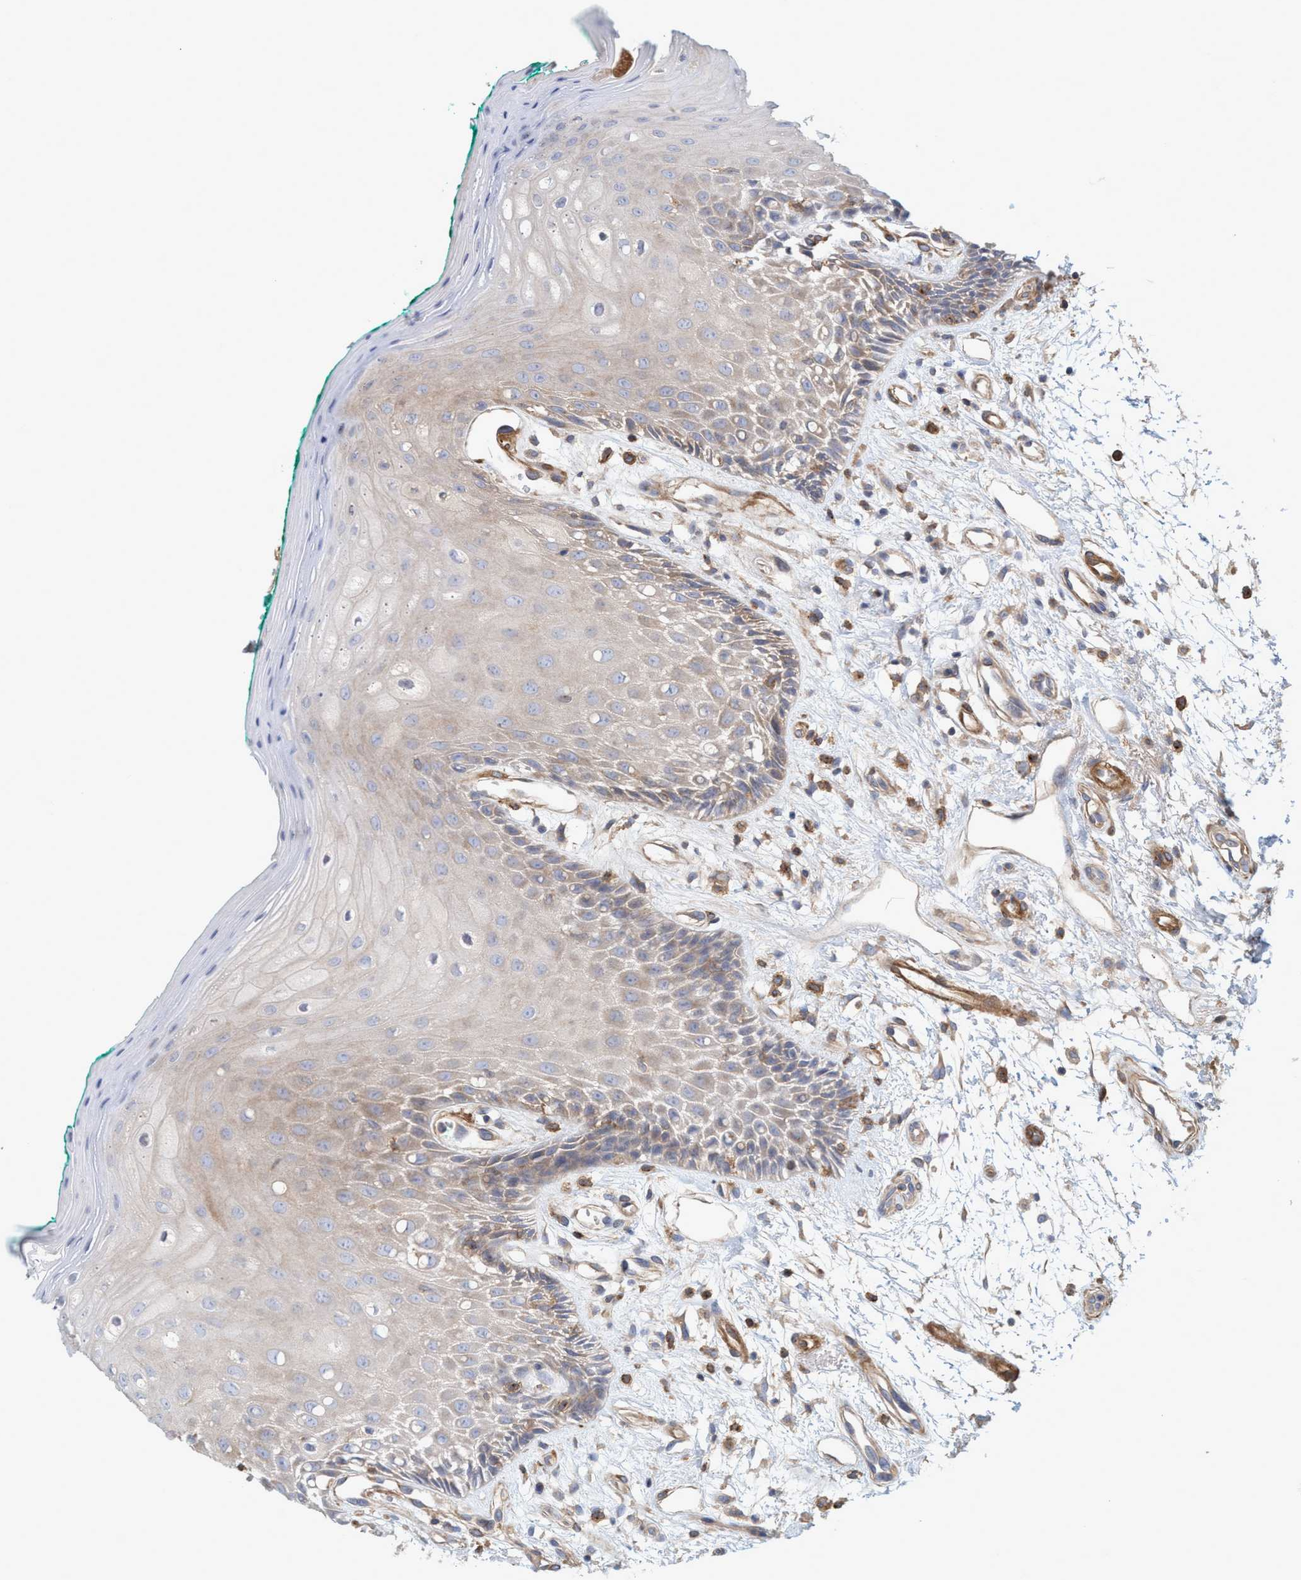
{"staining": {"intensity": "weak", "quantity": ">75%", "location": "cytoplasmic/membranous"}, "tissue": "oral mucosa", "cell_type": "Squamous epithelial cells", "image_type": "normal", "snomed": [{"axis": "morphology", "description": "Normal tissue, NOS"}, {"axis": "morphology", "description": "Squamous cell carcinoma, NOS"}, {"axis": "topography", "description": "Skeletal muscle"}, {"axis": "topography", "description": "Oral tissue"}, {"axis": "topography", "description": "Head-Neck"}], "caption": "Oral mucosa stained with immunohistochemistry shows weak cytoplasmic/membranous expression in about >75% of squamous epithelial cells. (brown staining indicates protein expression, while blue staining denotes nuclei).", "gene": "SPECC1", "patient": {"sex": "female", "age": 84}}